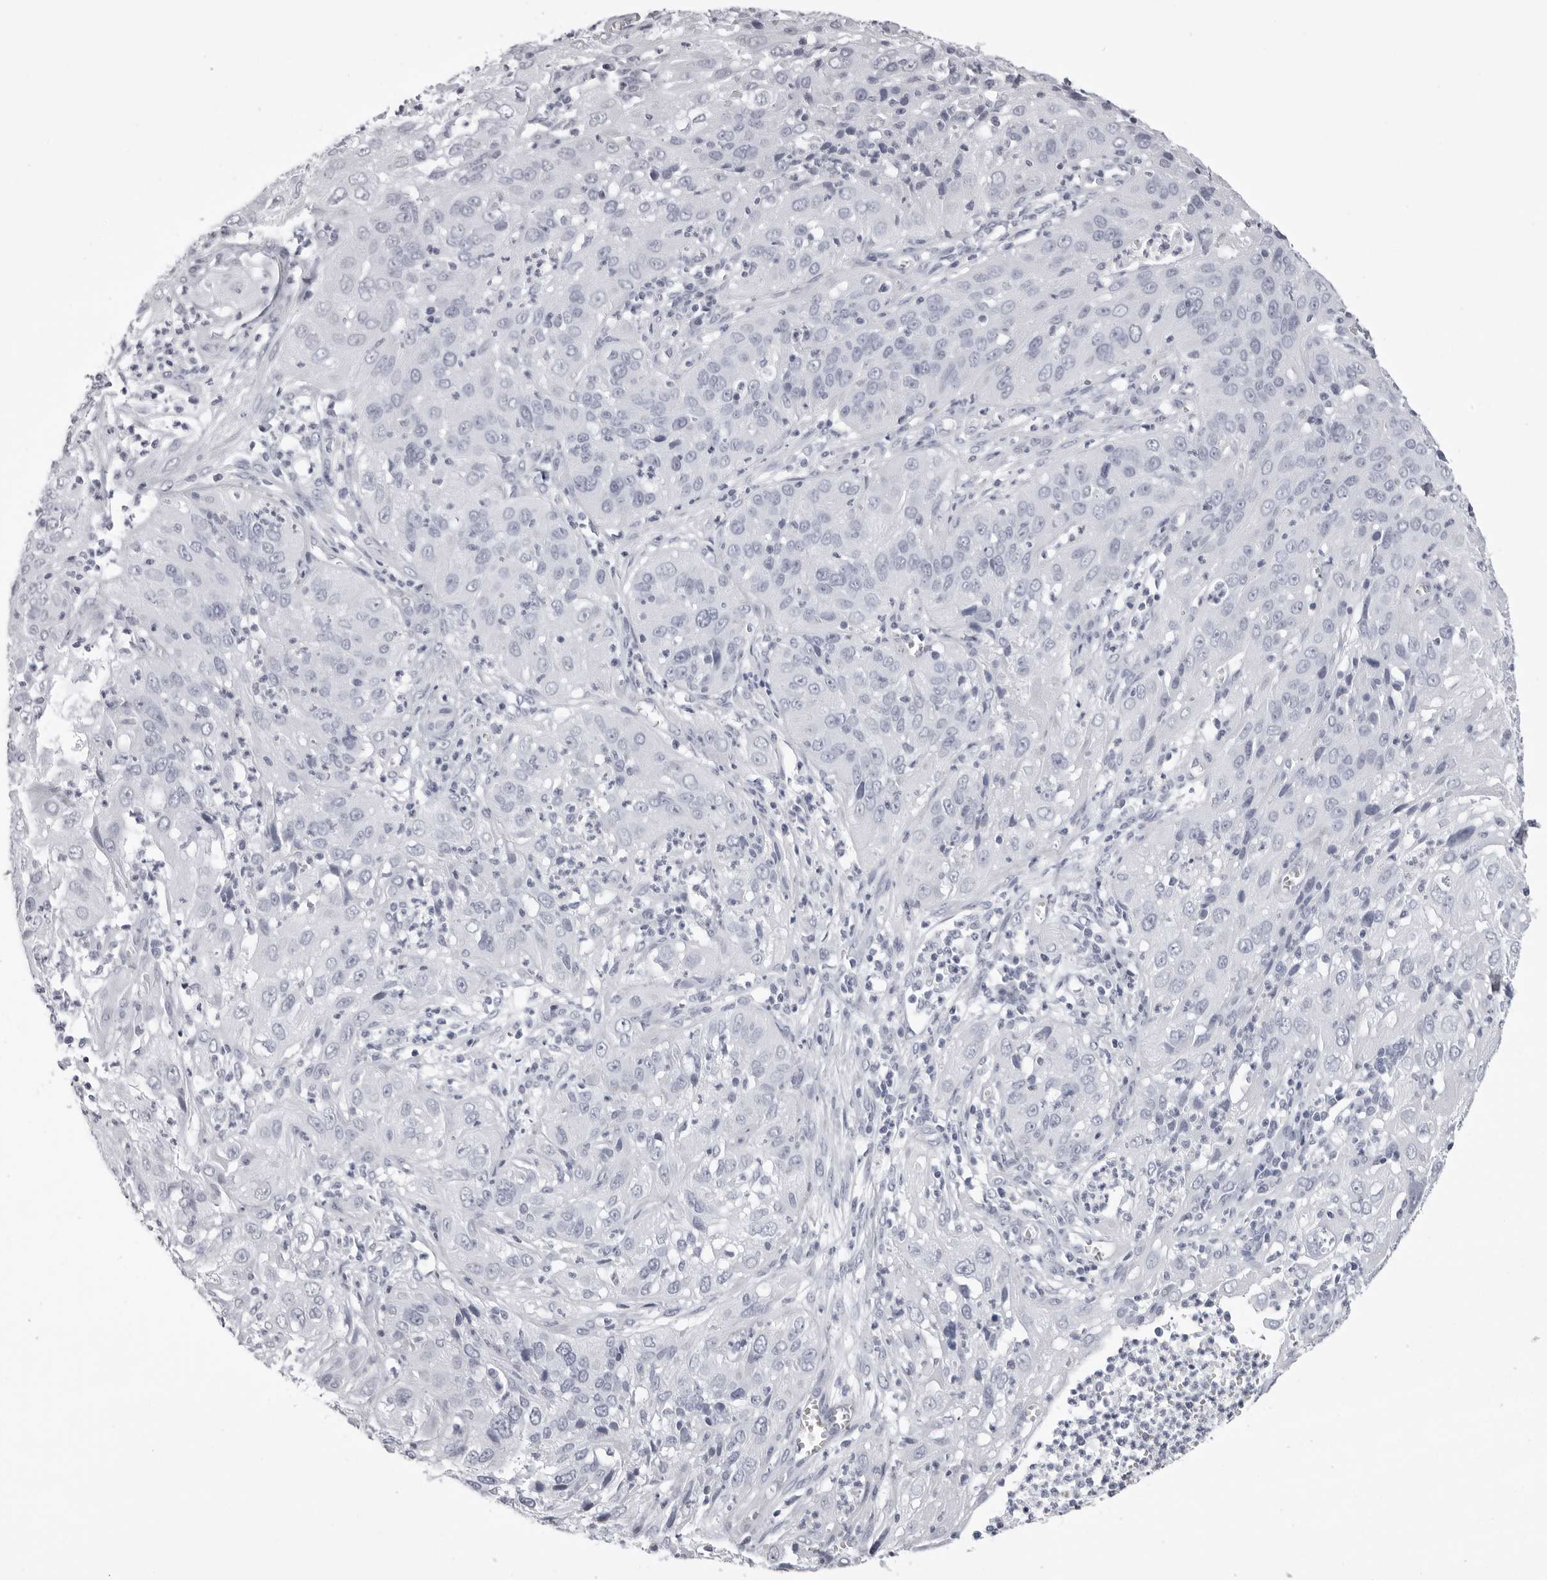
{"staining": {"intensity": "negative", "quantity": "none", "location": "none"}, "tissue": "cervical cancer", "cell_type": "Tumor cells", "image_type": "cancer", "snomed": [{"axis": "morphology", "description": "Squamous cell carcinoma, NOS"}, {"axis": "topography", "description": "Cervix"}], "caption": "Immunohistochemistry (IHC) photomicrograph of cervical cancer stained for a protein (brown), which displays no positivity in tumor cells.", "gene": "CST1", "patient": {"sex": "female", "age": 32}}